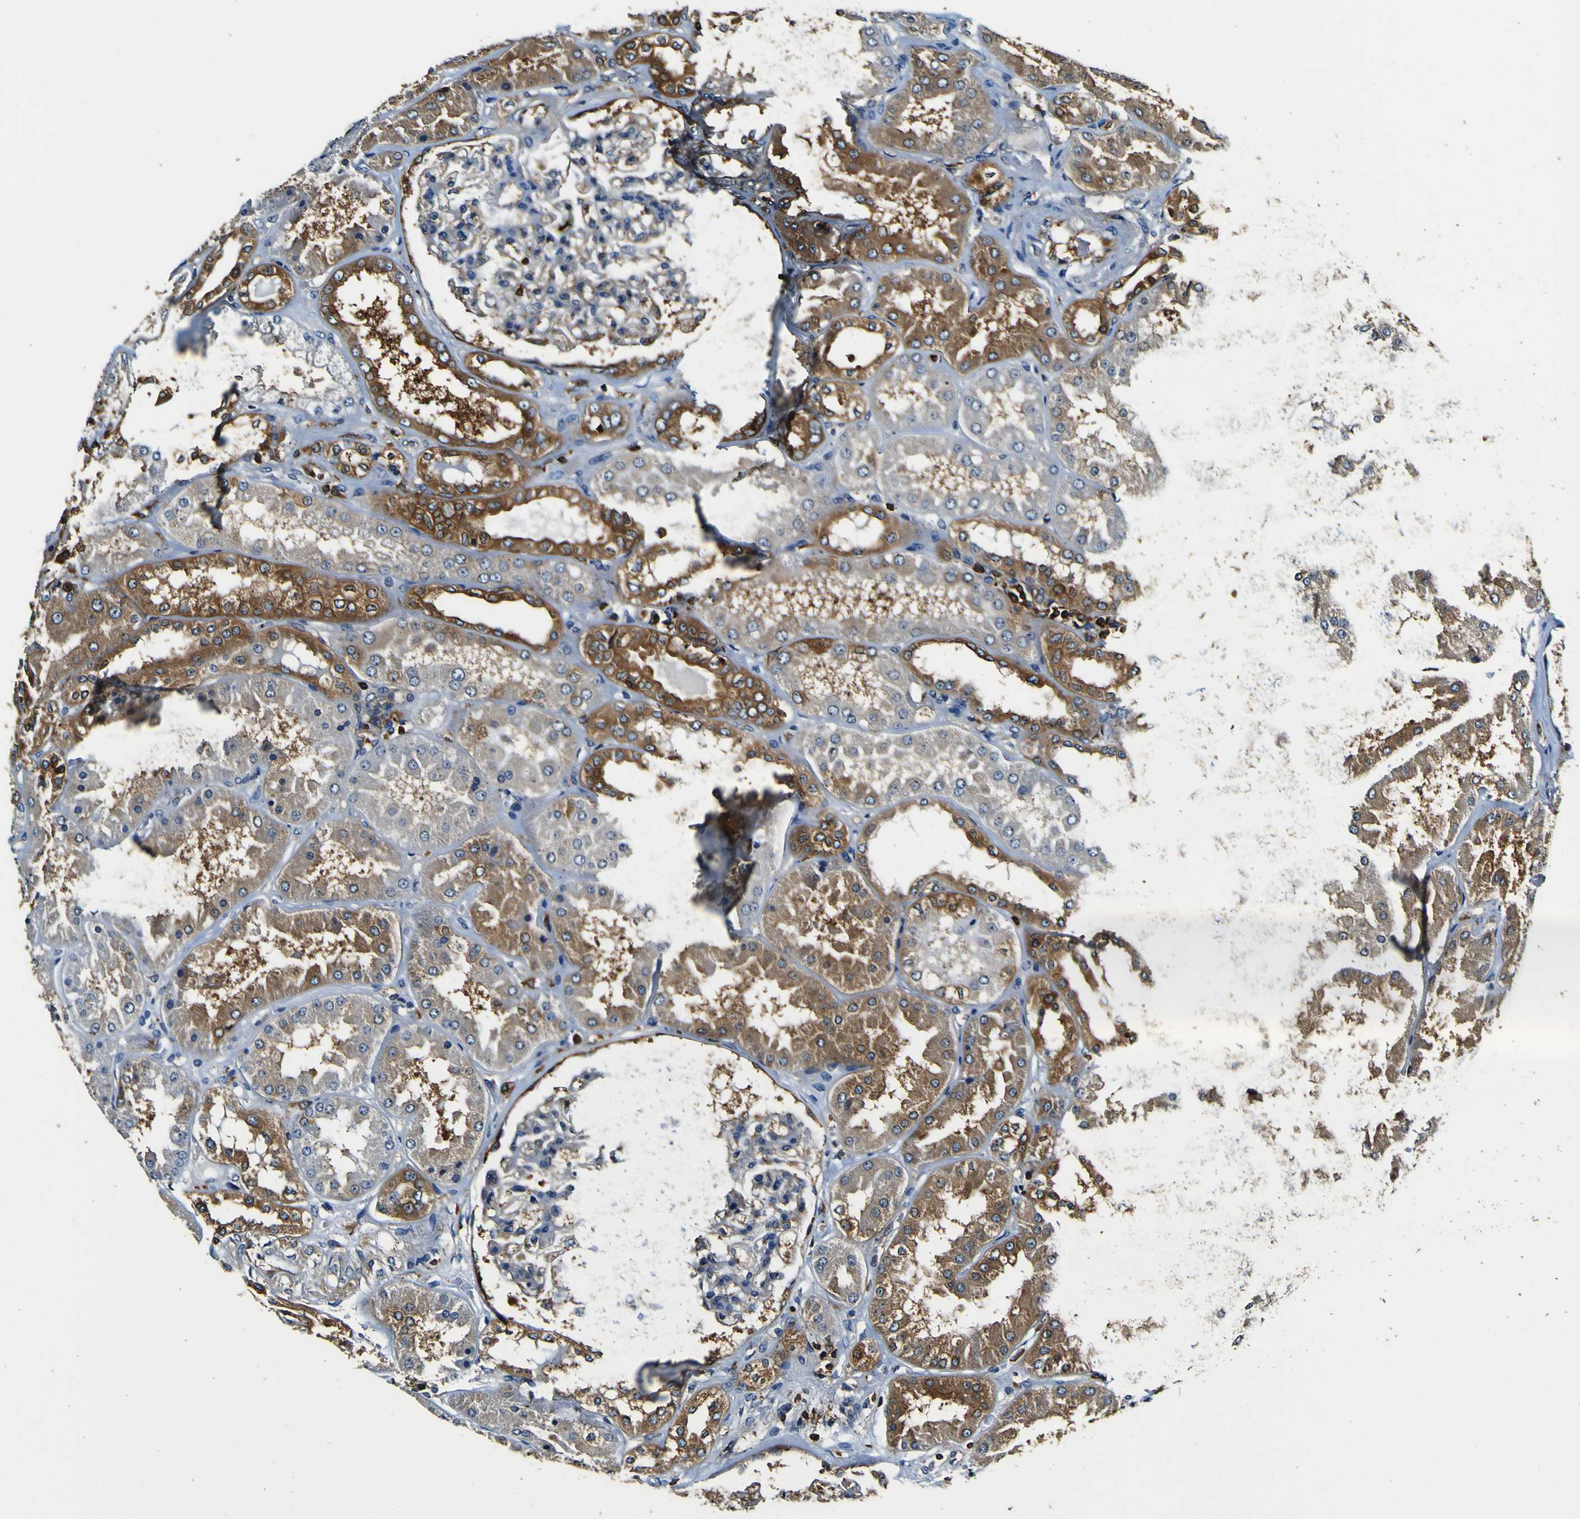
{"staining": {"intensity": "moderate", "quantity": "<25%", "location": "cytoplasmic/membranous"}, "tissue": "kidney", "cell_type": "Cells in glomeruli", "image_type": "normal", "snomed": [{"axis": "morphology", "description": "Normal tissue, NOS"}, {"axis": "topography", "description": "Kidney"}], "caption": "Protein expression by immunohistochemistry shows moderate cytoplasmic/membranous staining in approximately <25% of cells in glomeruli in normal kidney.", "gene": "RHOT2", "patient": {"sex": "female", "age": 56}}